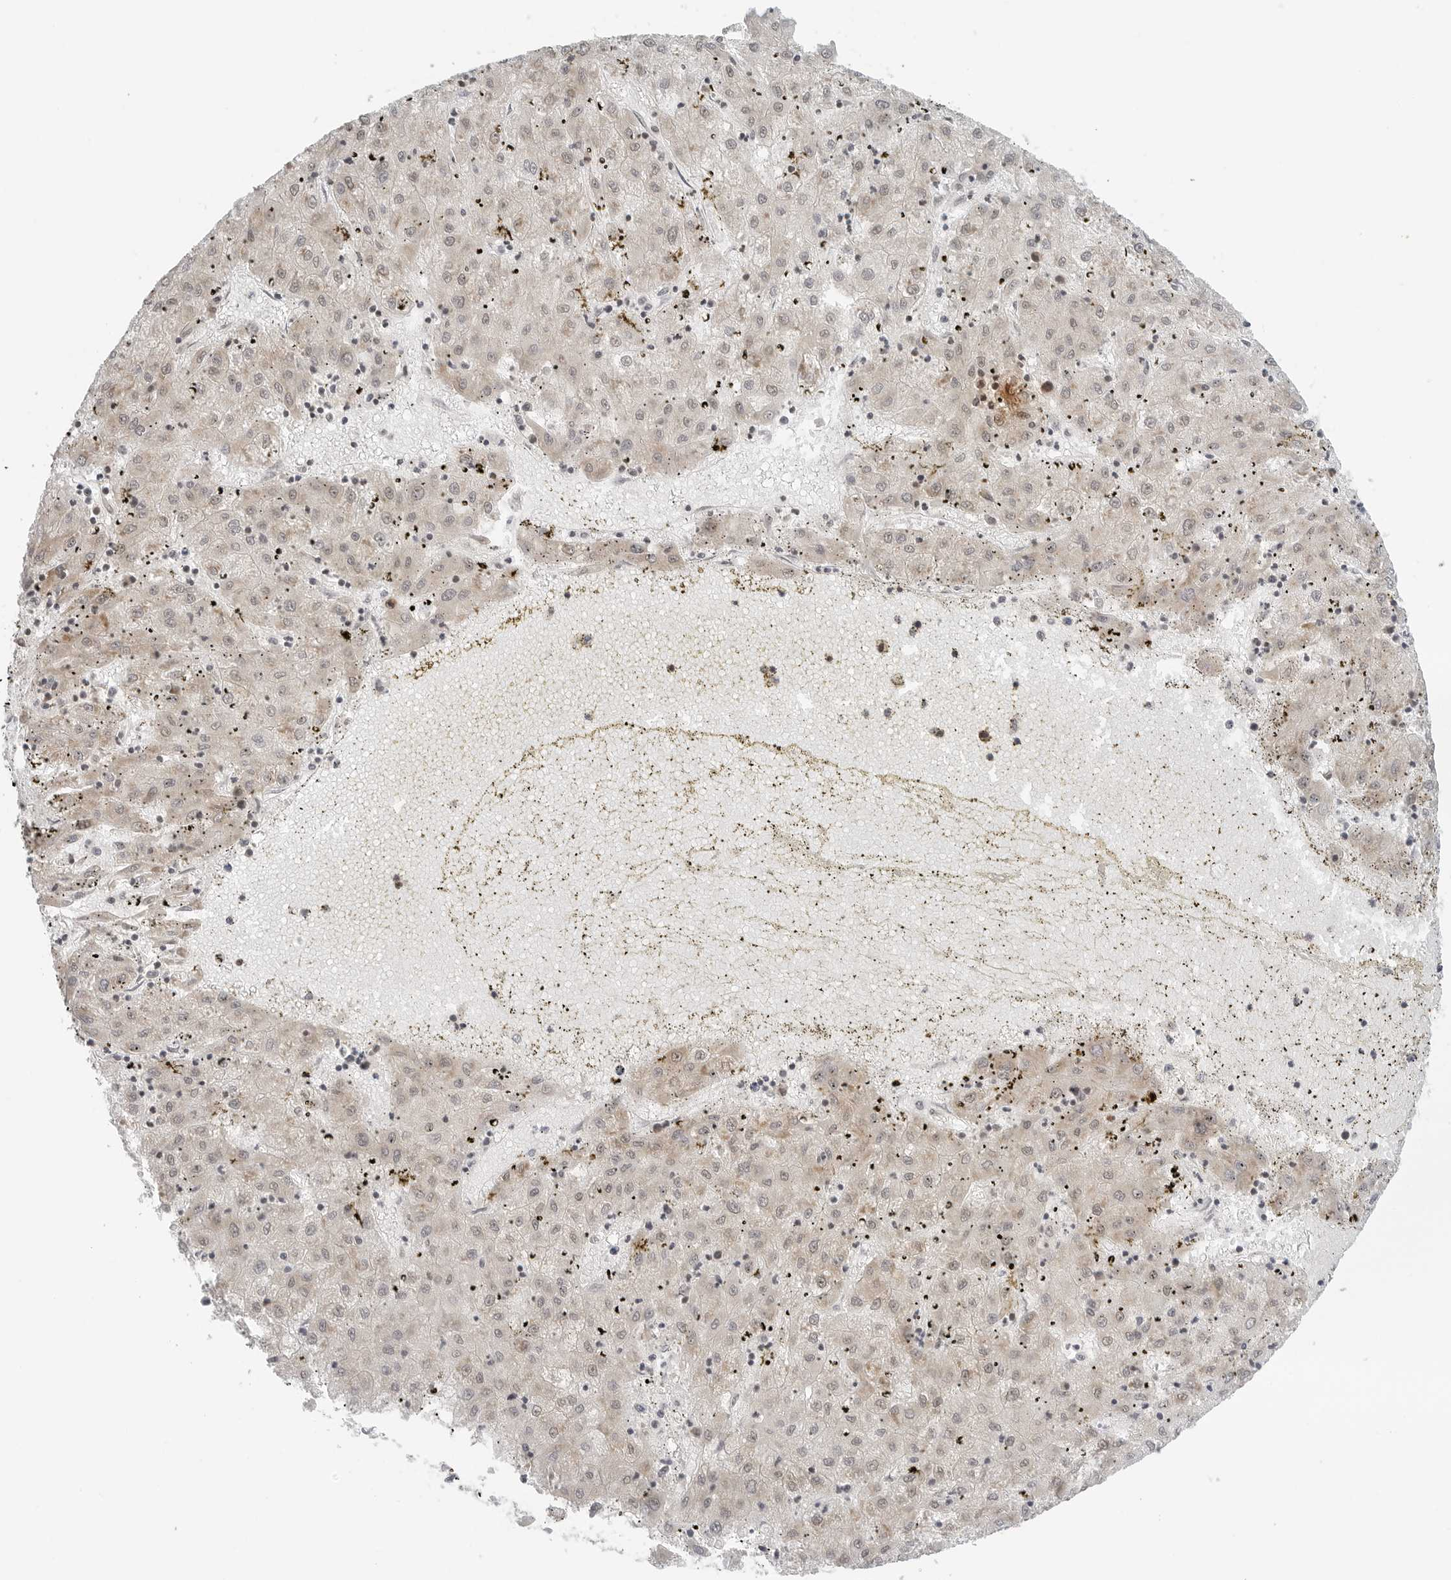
{"staining": {"intensity": "weak", "quantity": "25%-75%", "location": "nuclear"}, "tissue": "liver cancer", "cell_type": "Tumor cells", "image_type": "cancer", "snomed": [{"axis": "morphology", "description": "Carcinoma, Hepatocellular, NOS"}, {"axis": "topography", "description": "Liver"}], "caption": "DAB (3,3'-diaminobenzidine) immunohistochemical staining of hepatocellular carcinoma (liver) reveals weak nuclear protein expression in about 25%-75% of tumor cells.", "gene": "METAP1", "patient": {"sex": "male", "age": 72}}